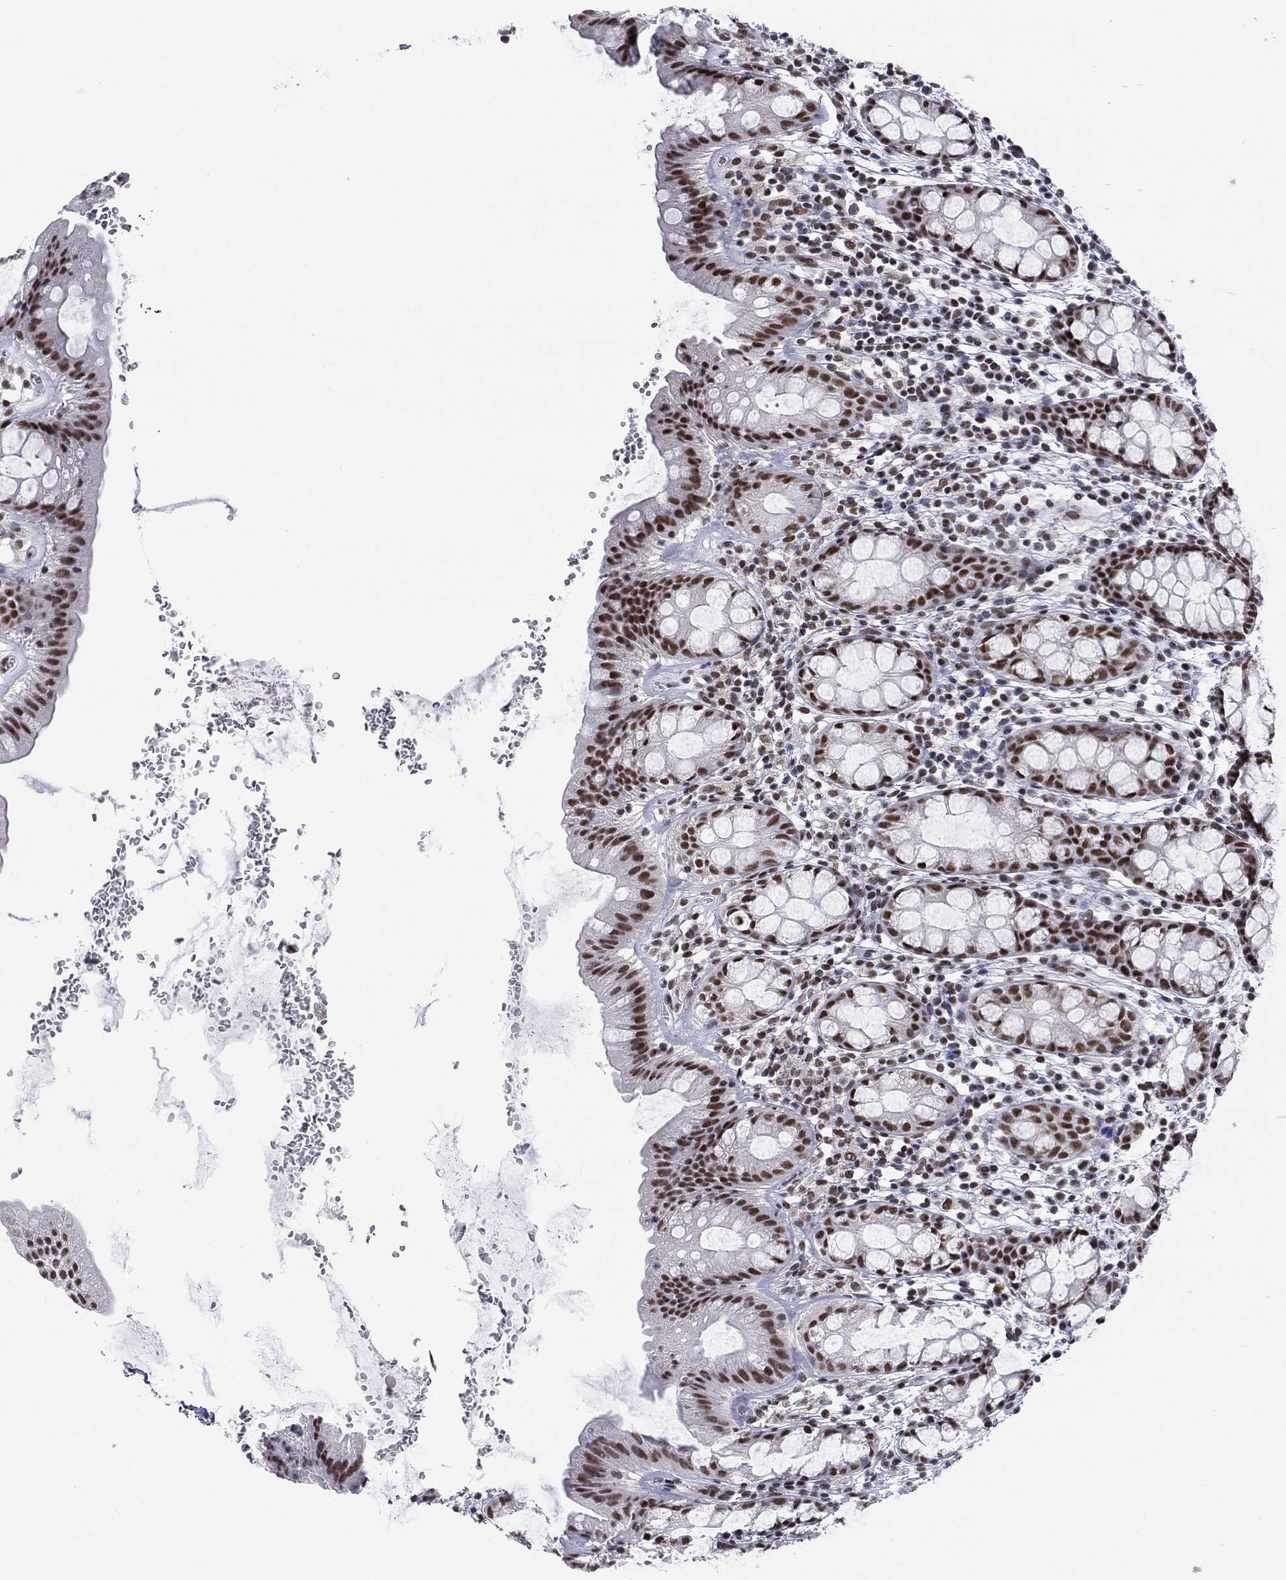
{"staining": {"intensity": "strong", "quantity": ">75%", "location": "nuclear"}, "tissue": "rectum", "cell_type": "Glandular cells", "image_type": "normal", "snomed": [{"axis": "morphology", "description": "Normal tissue, NOS"}, {"axis": "topography", "description": "Rectum"}], "caption": "Rectum stained for a protein displays strong nuclear positivity in glandular cells. (DAB = brown stain, brightfield microscopy at high magnification).", "gene": "ETV5", "patient": {"sex": "male", "age": 57}}